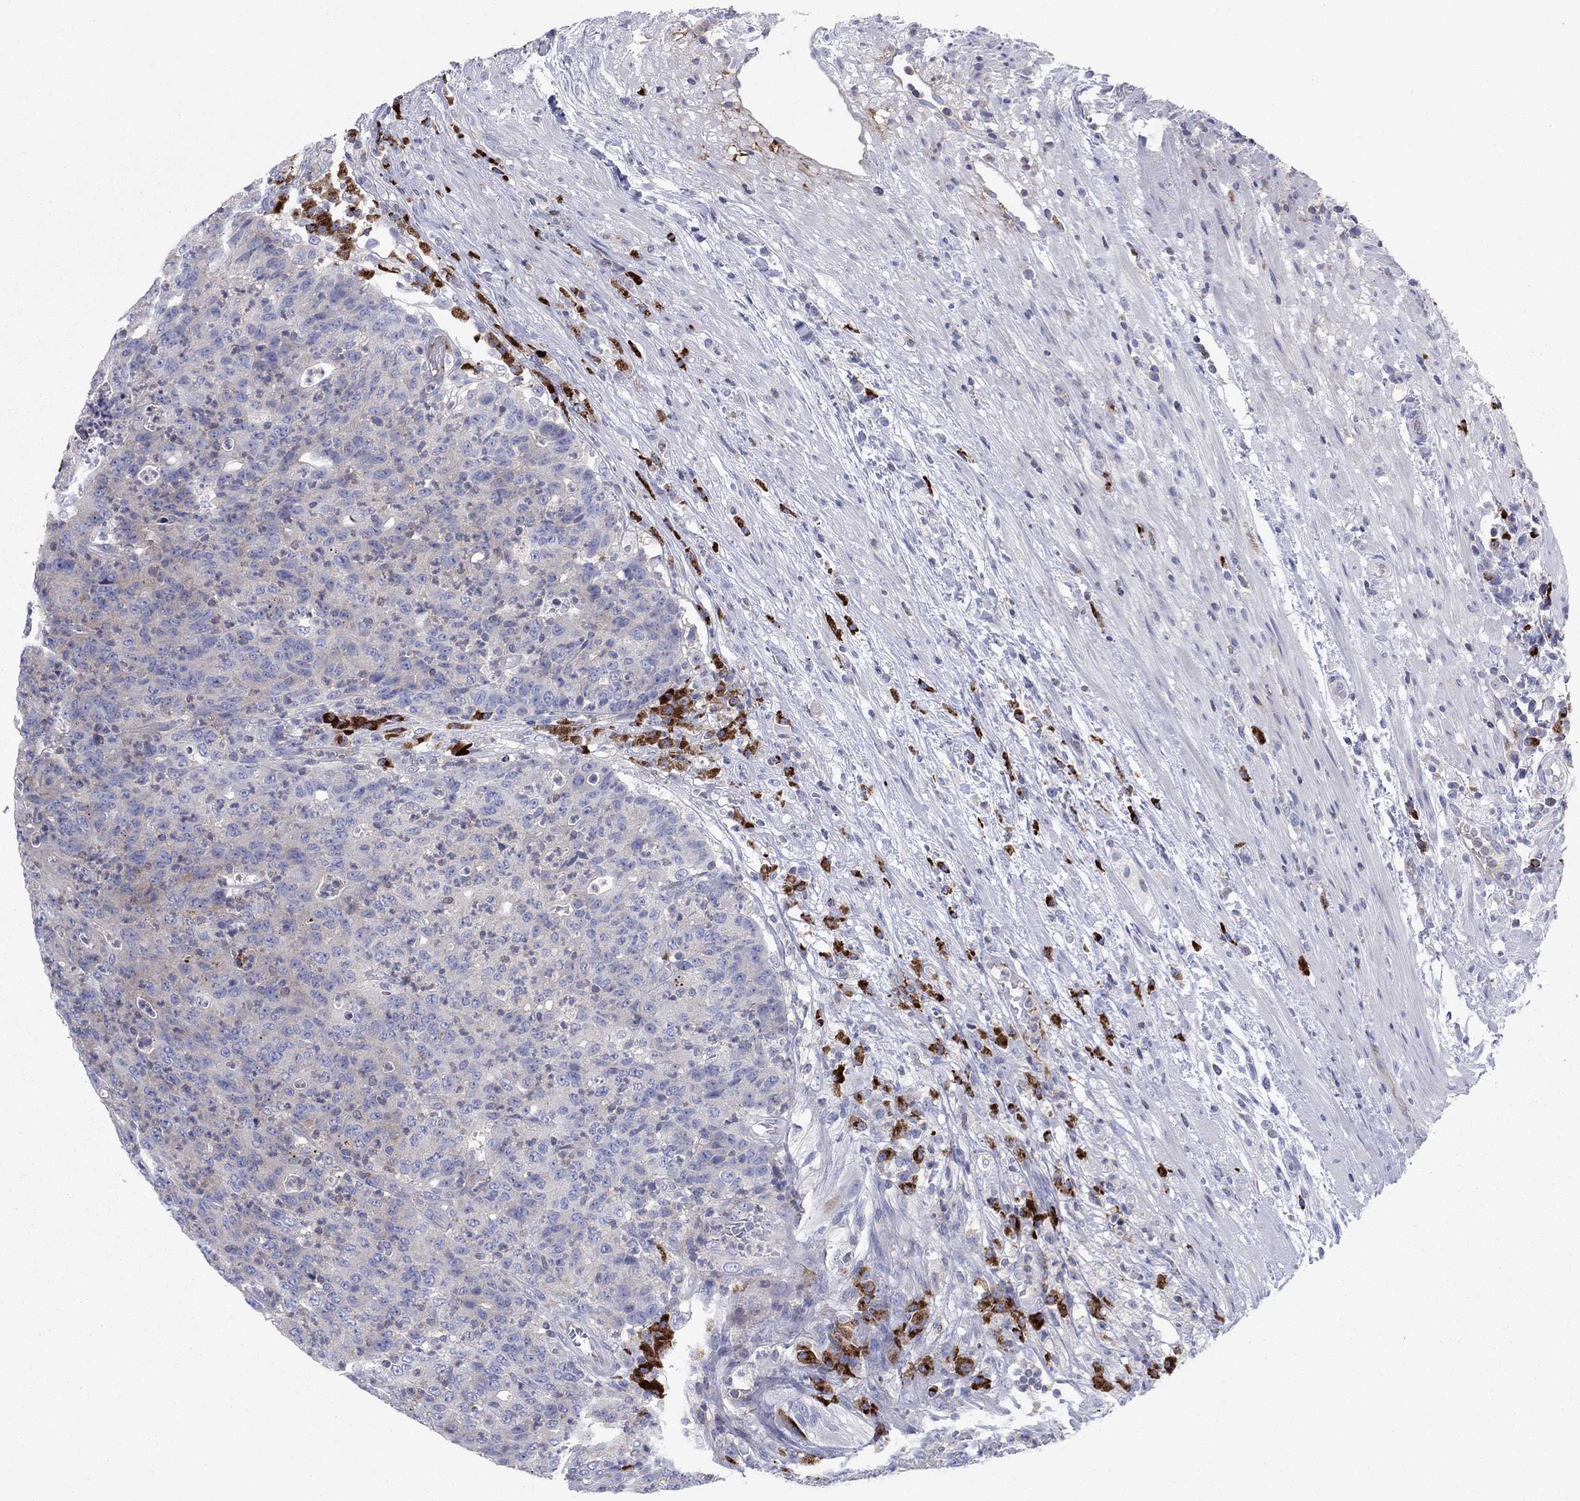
{"staining": {"intensity": "weak", "quantity": "<25%", "location": "cytoplasmic/membranous"}, "tissue": "colorectal cancer", "cell_type": "Tumor cells", "image_type": "cancer", "snomed": [{"axis": "morphology", "description": "Adenocarcinoma, NOS"}, {"axis": "topography", "description": "Colon"}], "caption": "This is an IHC photomicrograph of human colorectal cancer. There is no expression in tumor cells.", "gene": "PVR", "patient": {"sex": "male", "age": 70}}